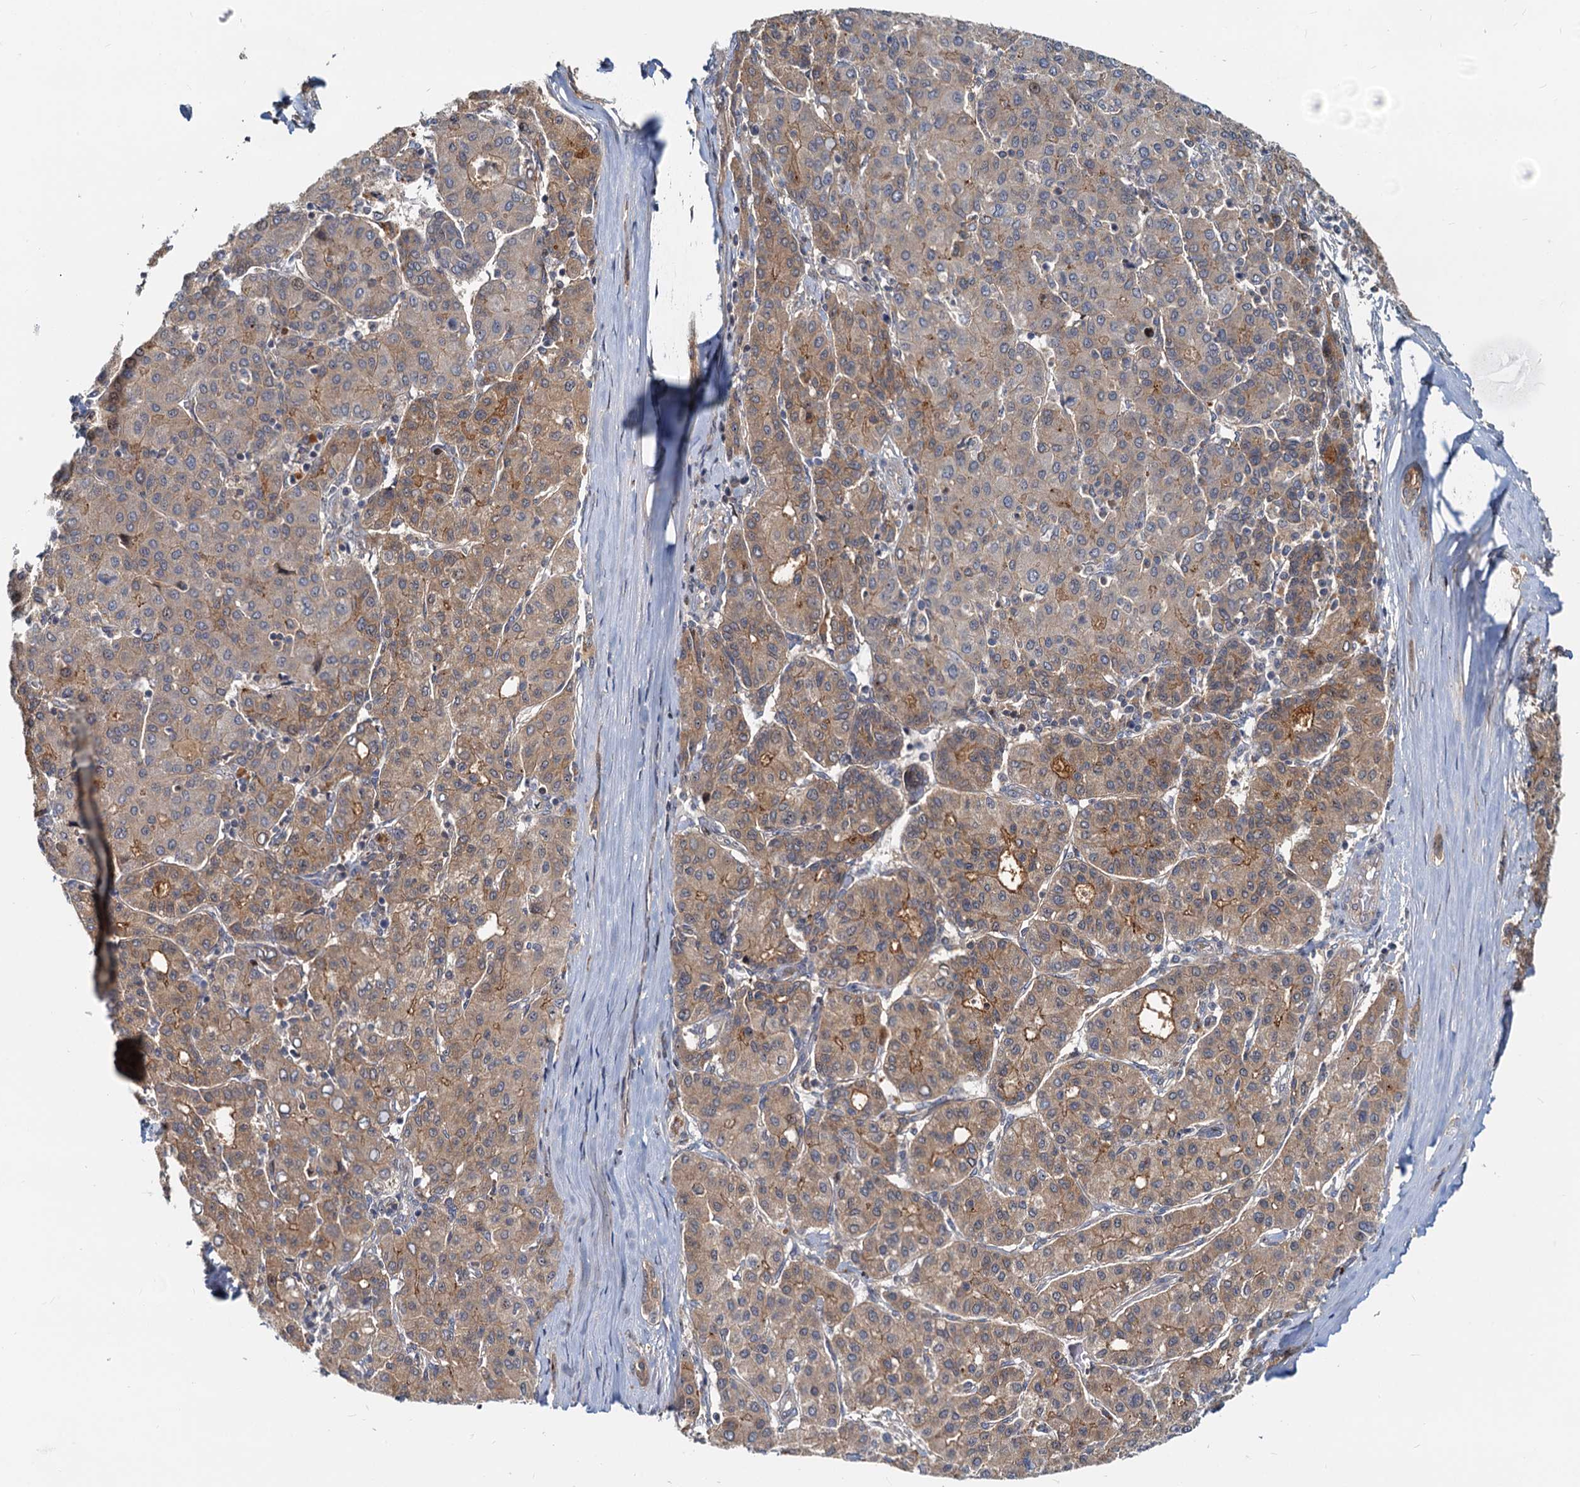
{"staining": {"intensity": "weak", "quantity": ">75%", "location": "cytoplasmic/membranous"}, "tissue": "liver cancer", "cell_type": "Tumor cells", "image_type": "cancer", "snomed": [{"axis": "morphology", "description": "Carcinoma, Hepatocellular, NOS"}, {"axis": "topography", "description": "Liver"}], "caption": "High-magnification brightfield microscopy of liver cancer (hepatocellular carcinoma) stained with DAB (brown) and counterstained with hematoxylin (blue). tumor cells exhibit weak cytoplasmic/membranous positivity is present in about>75% of cells.", "gene": "TOLLIP", "patient": {"sex": "male", "age": 65}}